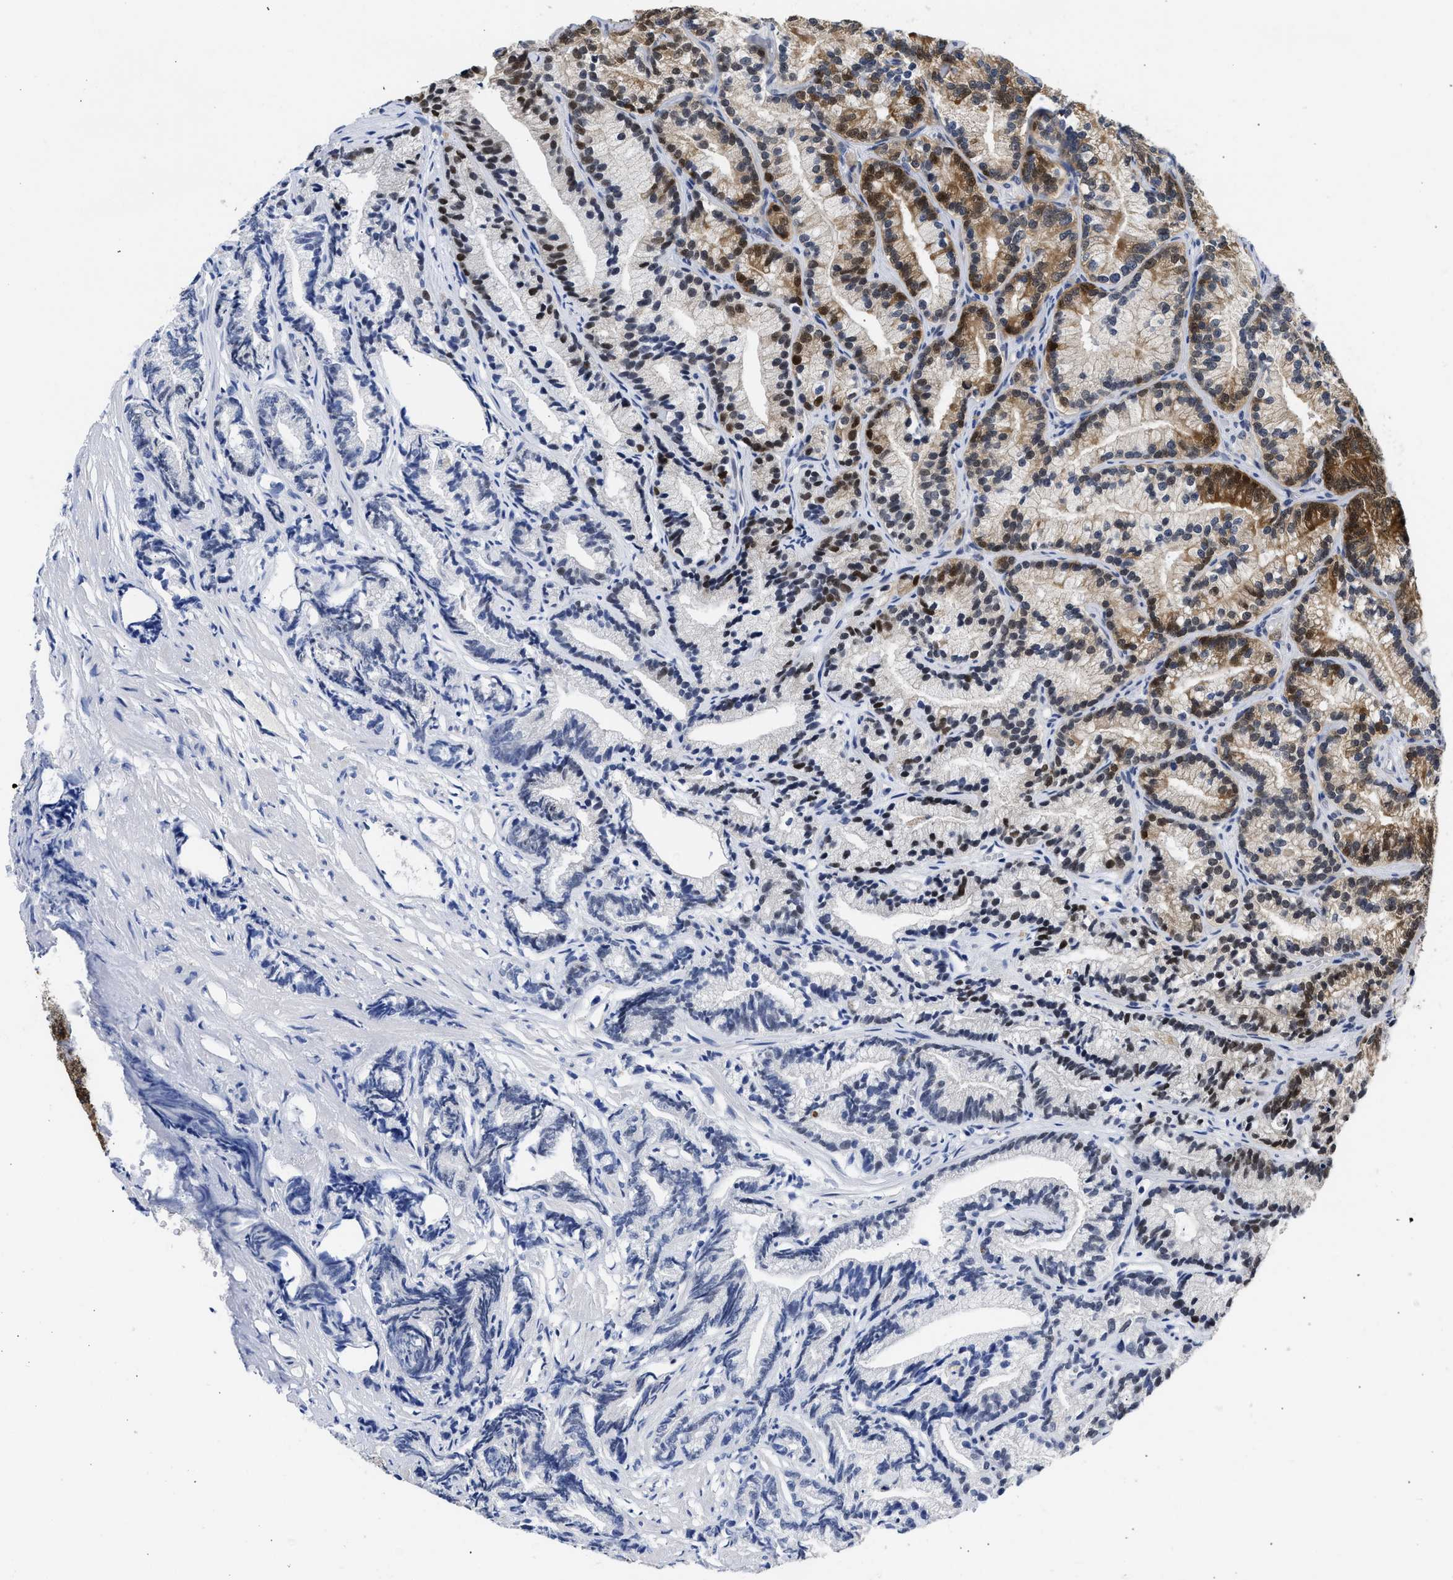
{"staining": {"intensity": "moderate", "quantity": "25%-75%", "location": "cytoplasmic/membranous,nuclear"}, "tissue": "prostate cancer", "cell_type": "Tumor cells", "image_type": "cancer", "snomed": [{"axis": "morphology", "description": "Adenocarcinoma, Low grade"}, {"axis": "topography", "description": "Prostate"}], "caption": "Low-grade adenocarcinoma (prostate) tissue demonstrates moderate cytoplasmic/membranous and nuclear staining in about 25%-75% of tumor cells, visualized by immunohistochemistry.", "gene": "XPO5", "patient": {"sex": "male", "age": 89}}